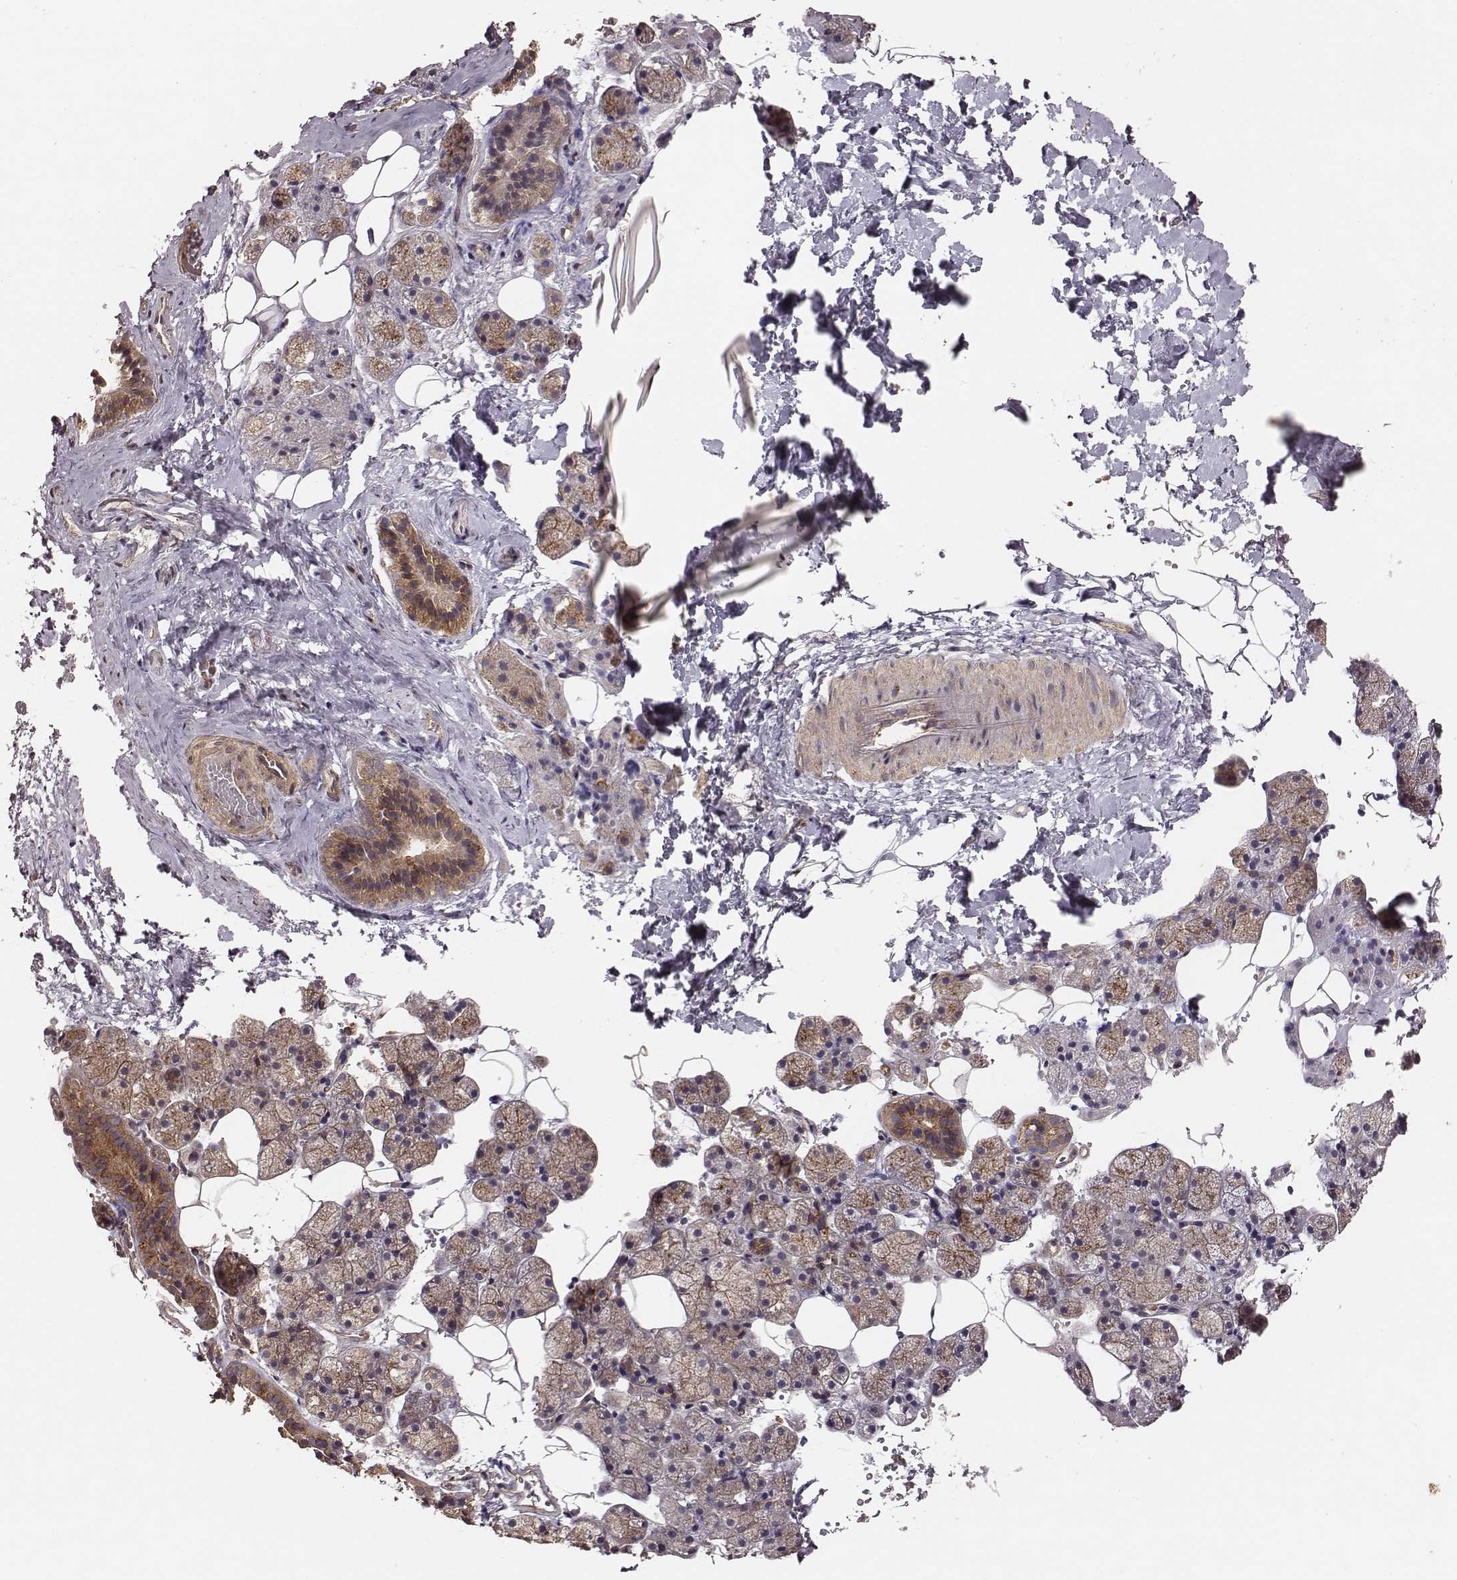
{"staining": {"intensity": "moderate", "quantity": "25%-75%", "location": "cytoplasmic/membranous"}, "tissue": "salivary gland", "cell_type": "Glandular cells", "image_type": "normal", "snomed": [{"axis": "morphology", "description": "Normal tissue, NOS"}, {"axis": "topography", "description": "Salivary gland"}], "caption": "Immunohistochemical staining of benign salivary gland shows moderate cytoplasmic/membranous protein positivity in about 25%-75% of glandular cells.", "gene": "VPS26A", "patient": {"sex": "male", "age": 38}}